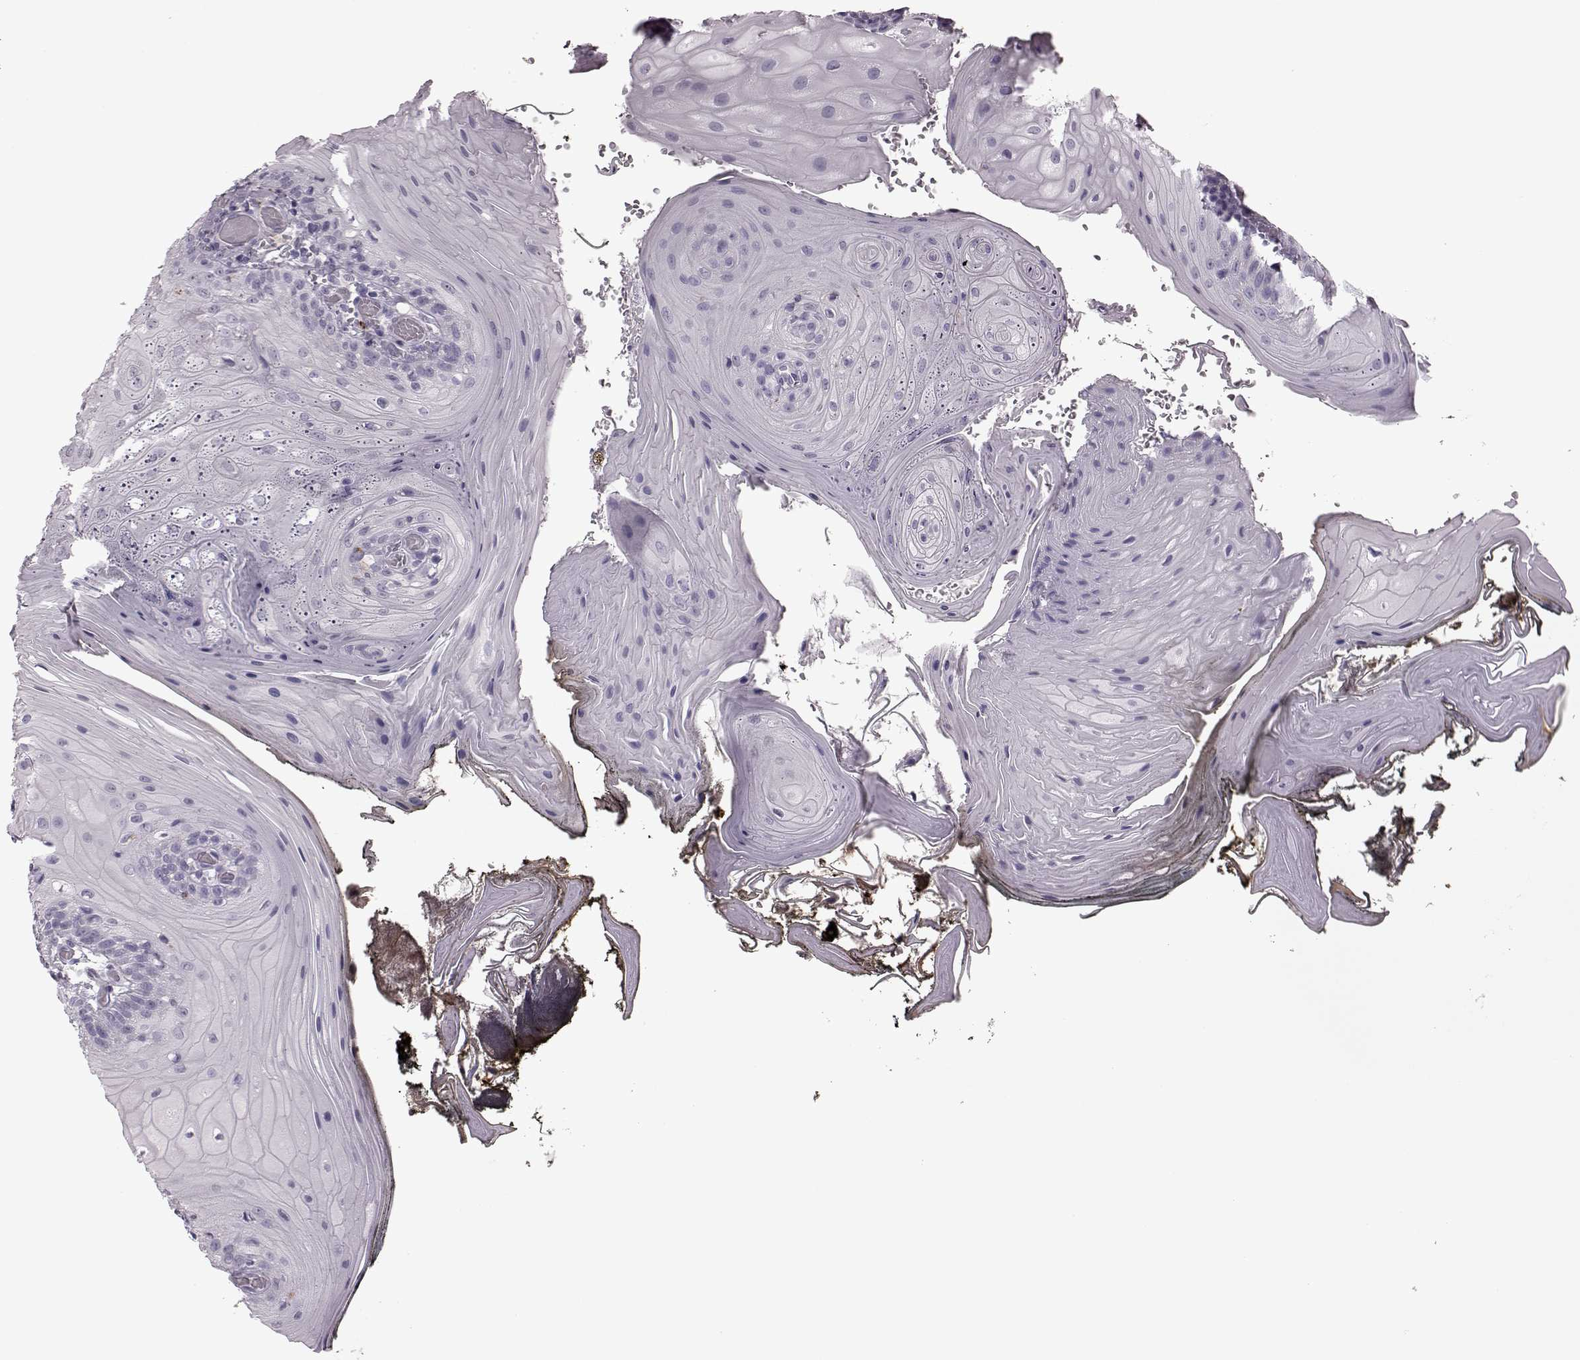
{"staining": {"intensity": "negative", "quantity": "none", "location": "none"}, "tissue": "oral mucosa", "cell_type": "Squamous epithelial cells", "image_type": "normal", "snomed": [{"axis": "morphology", "description": "Normal tissue, NOS"}, {"axis": "topography", "description": "Oral tissue"}], "caption": "Immunohistochemical staining of benign human oral mucosa displays no significant staining in squamous epithelial cells.", "gene": "SNTG1", "patient": {"sex": "male", "age": 9}}